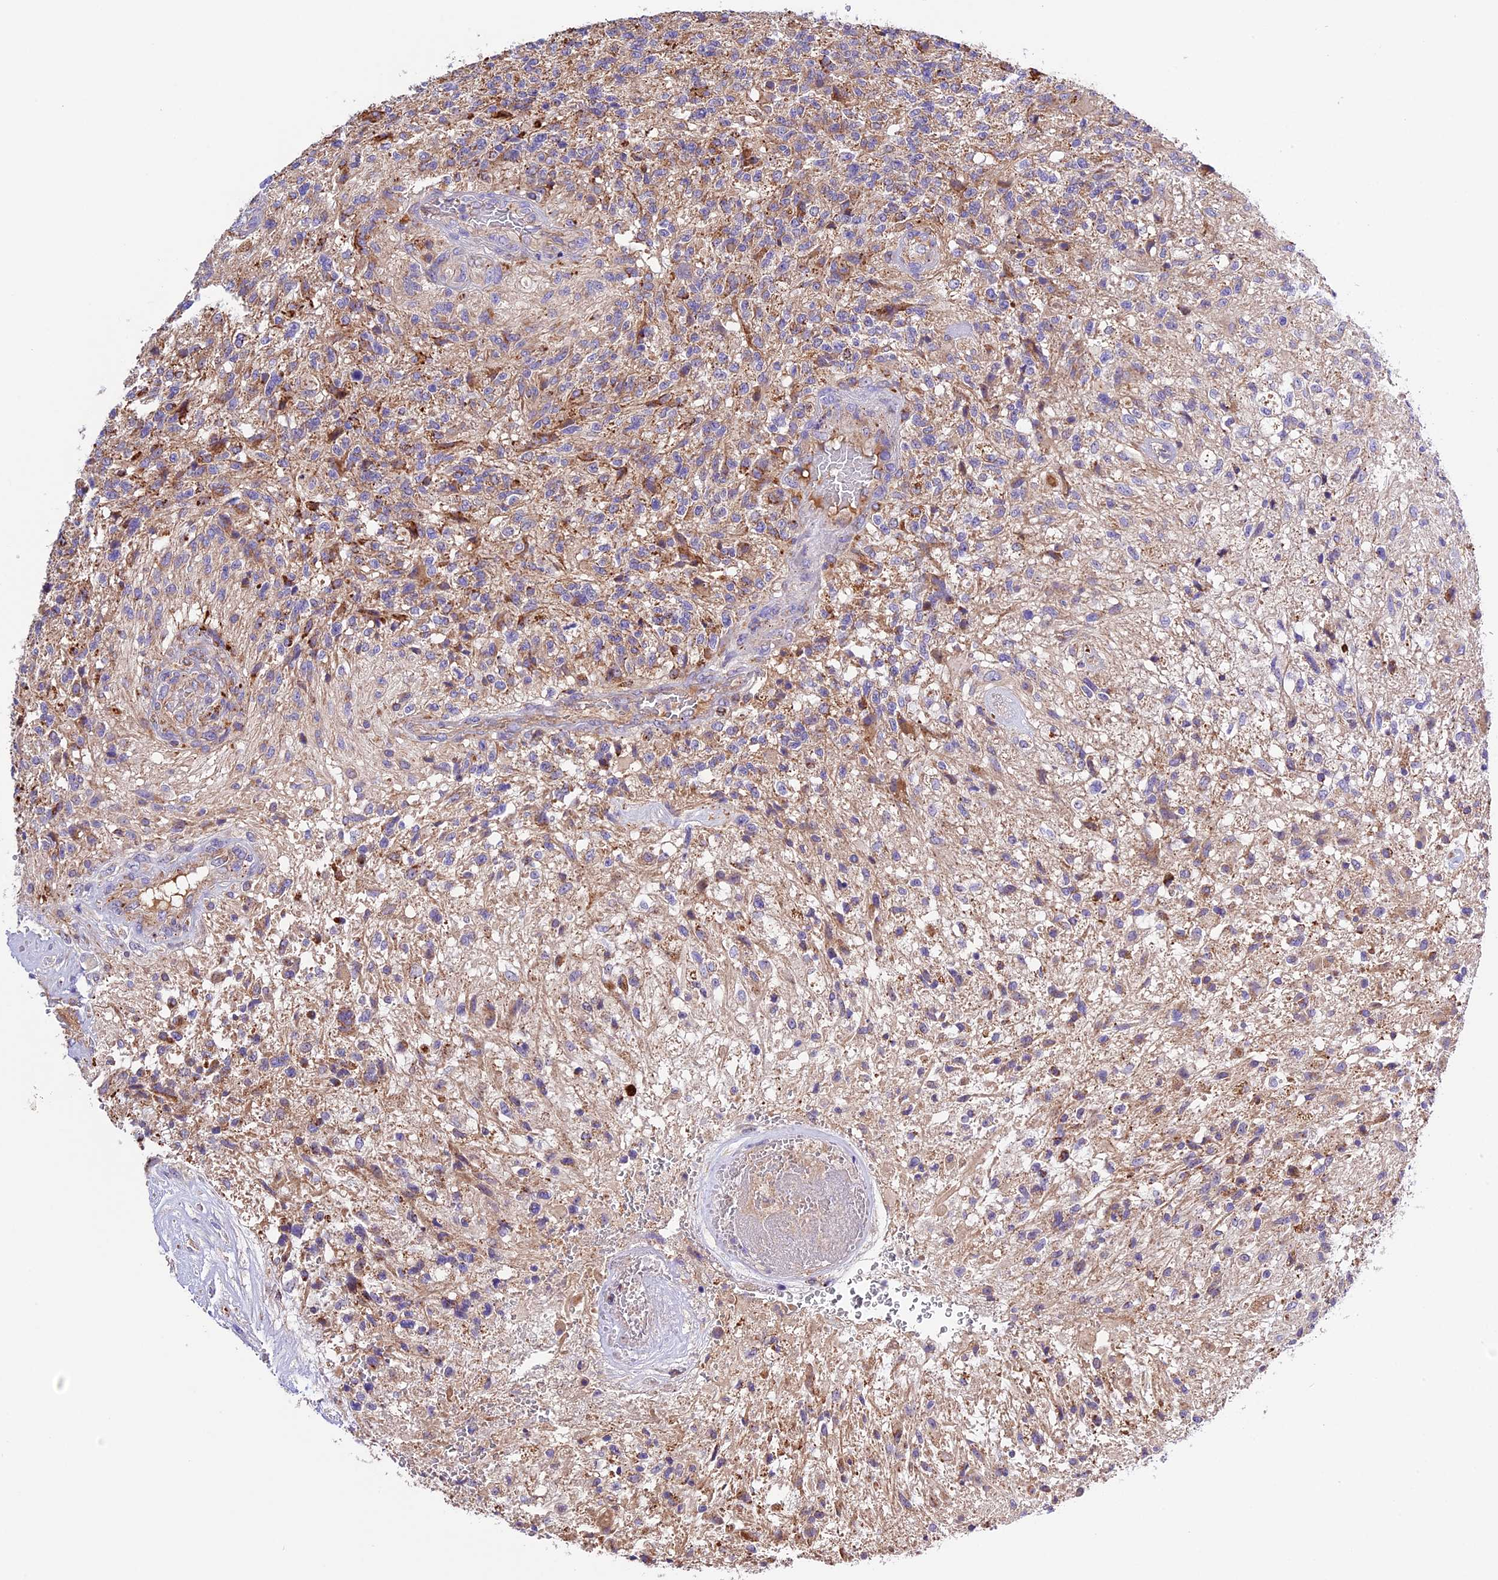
{"staining": {"intensity": "moderate", "quantity": "<25%", "location": "cytoplasmic/membranous"}, "tissue": "glioma", "cell_type": "Tumor cells", "image_type": "cancer", "snomed": [{"axis": "morphology", "description": "Glioma, malignant, High grade"}, {"axis": "topography", "description": "Brain"}], "caption": "Tumor cells display low levels of moderate cytoplasmic/membranous positivity in approximately <25% of cells in human high-grade glioma (malignant). The protein is shown in brown color, while the nuclei are stained blue.", "gene": "METTL22", "patient": {"sex": "male", "age": 56}}